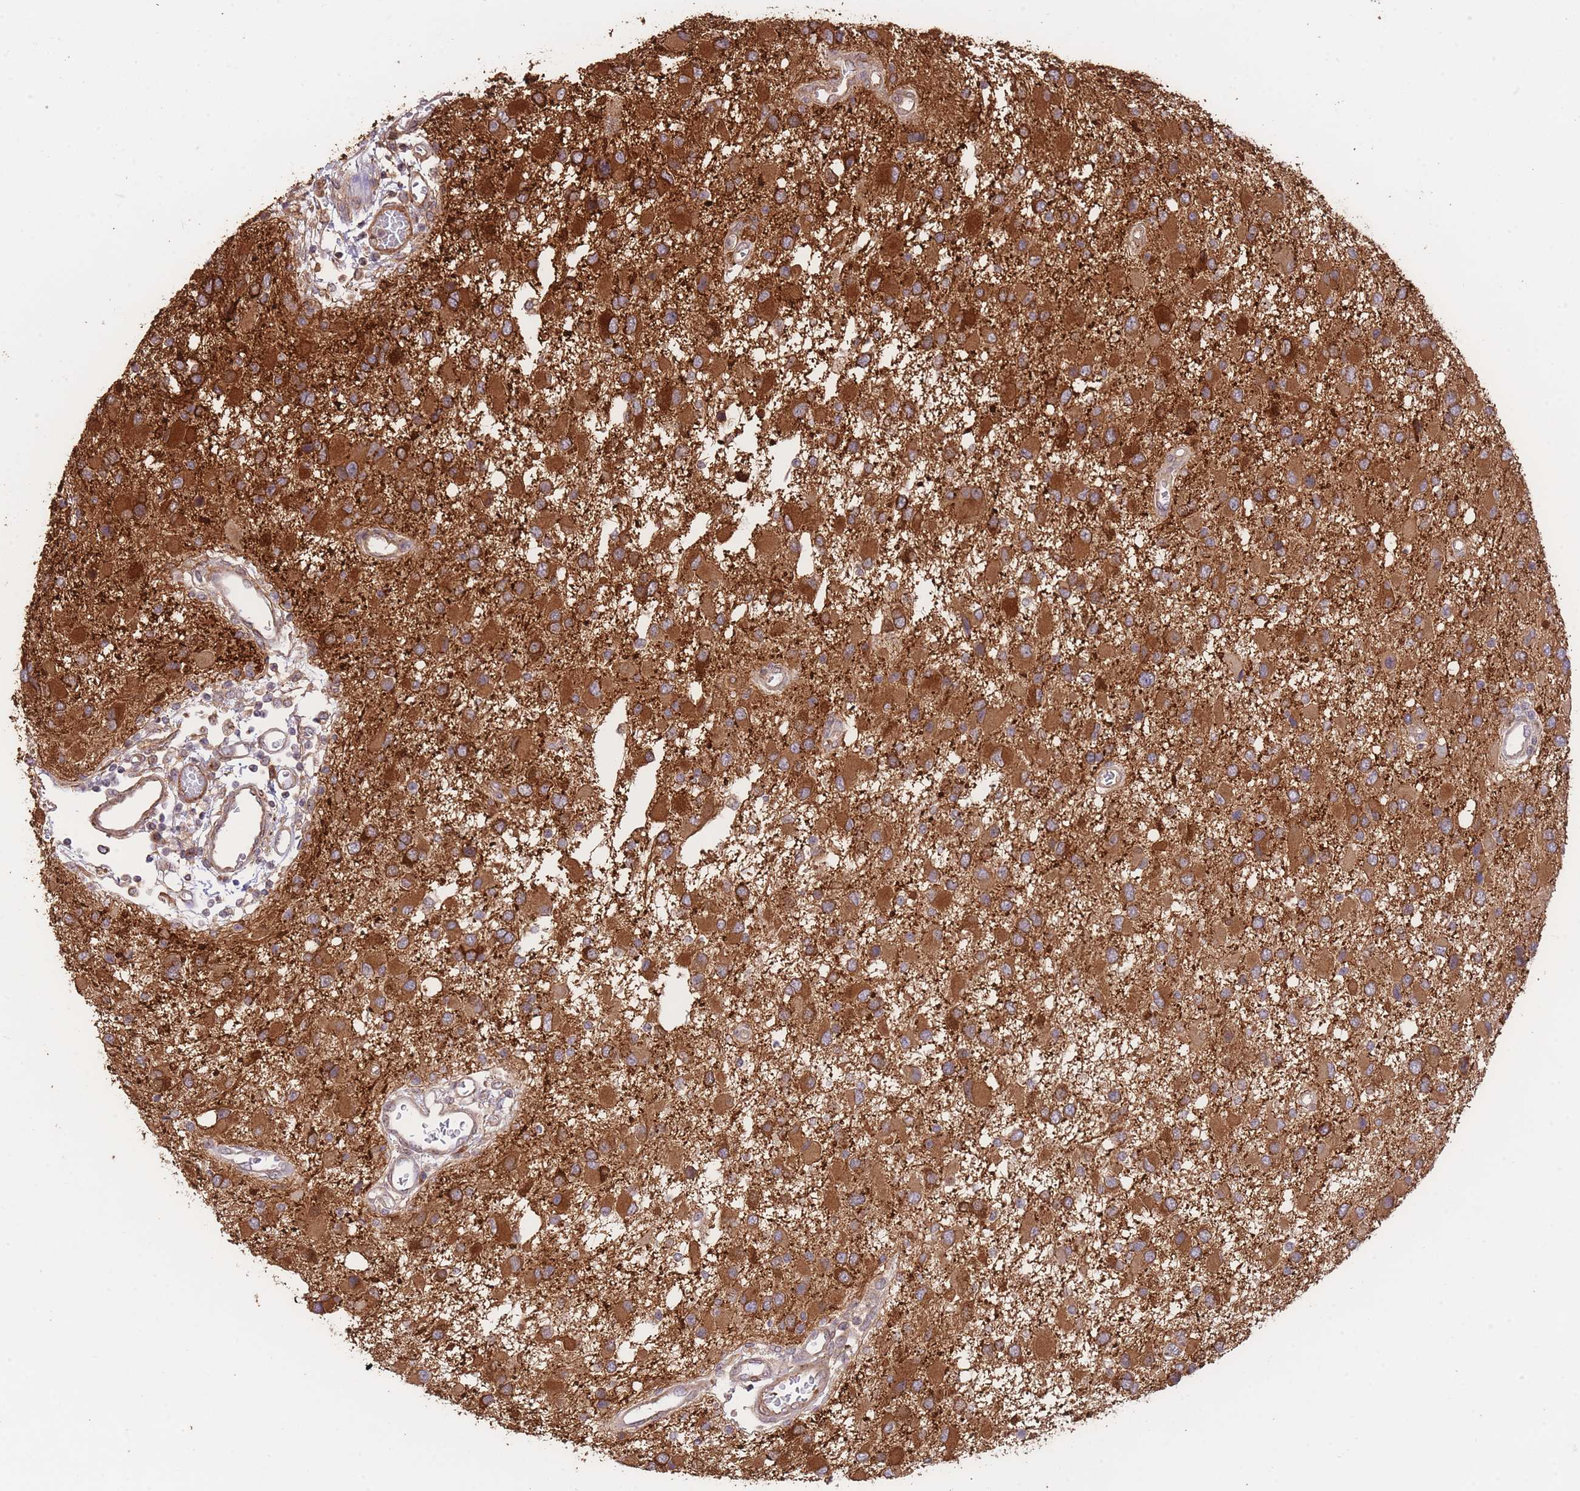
{"staining": {"intensity": "strong", "quantity": ">75%", "location": "cytoplasmic/membranous"}, "tissue": "glioma", "cell_type": "Tumor cells", "image_type": "cancer", "snomed": [{"axis": "morphology", "description": "Glioma, malignant, High grade"}, {"axis": "topography", "description": "Brain"}], "caption": "Protein expression analysis of malignant glioma (high-grade) demonstrates strong cytoplasmic/membranous staining in approximately >75% of tumor cells. (IHC, brightfield microscopy, high magnification).", "gene": "EXOSC8", "patient": {"sex": "male", "age": 53}}